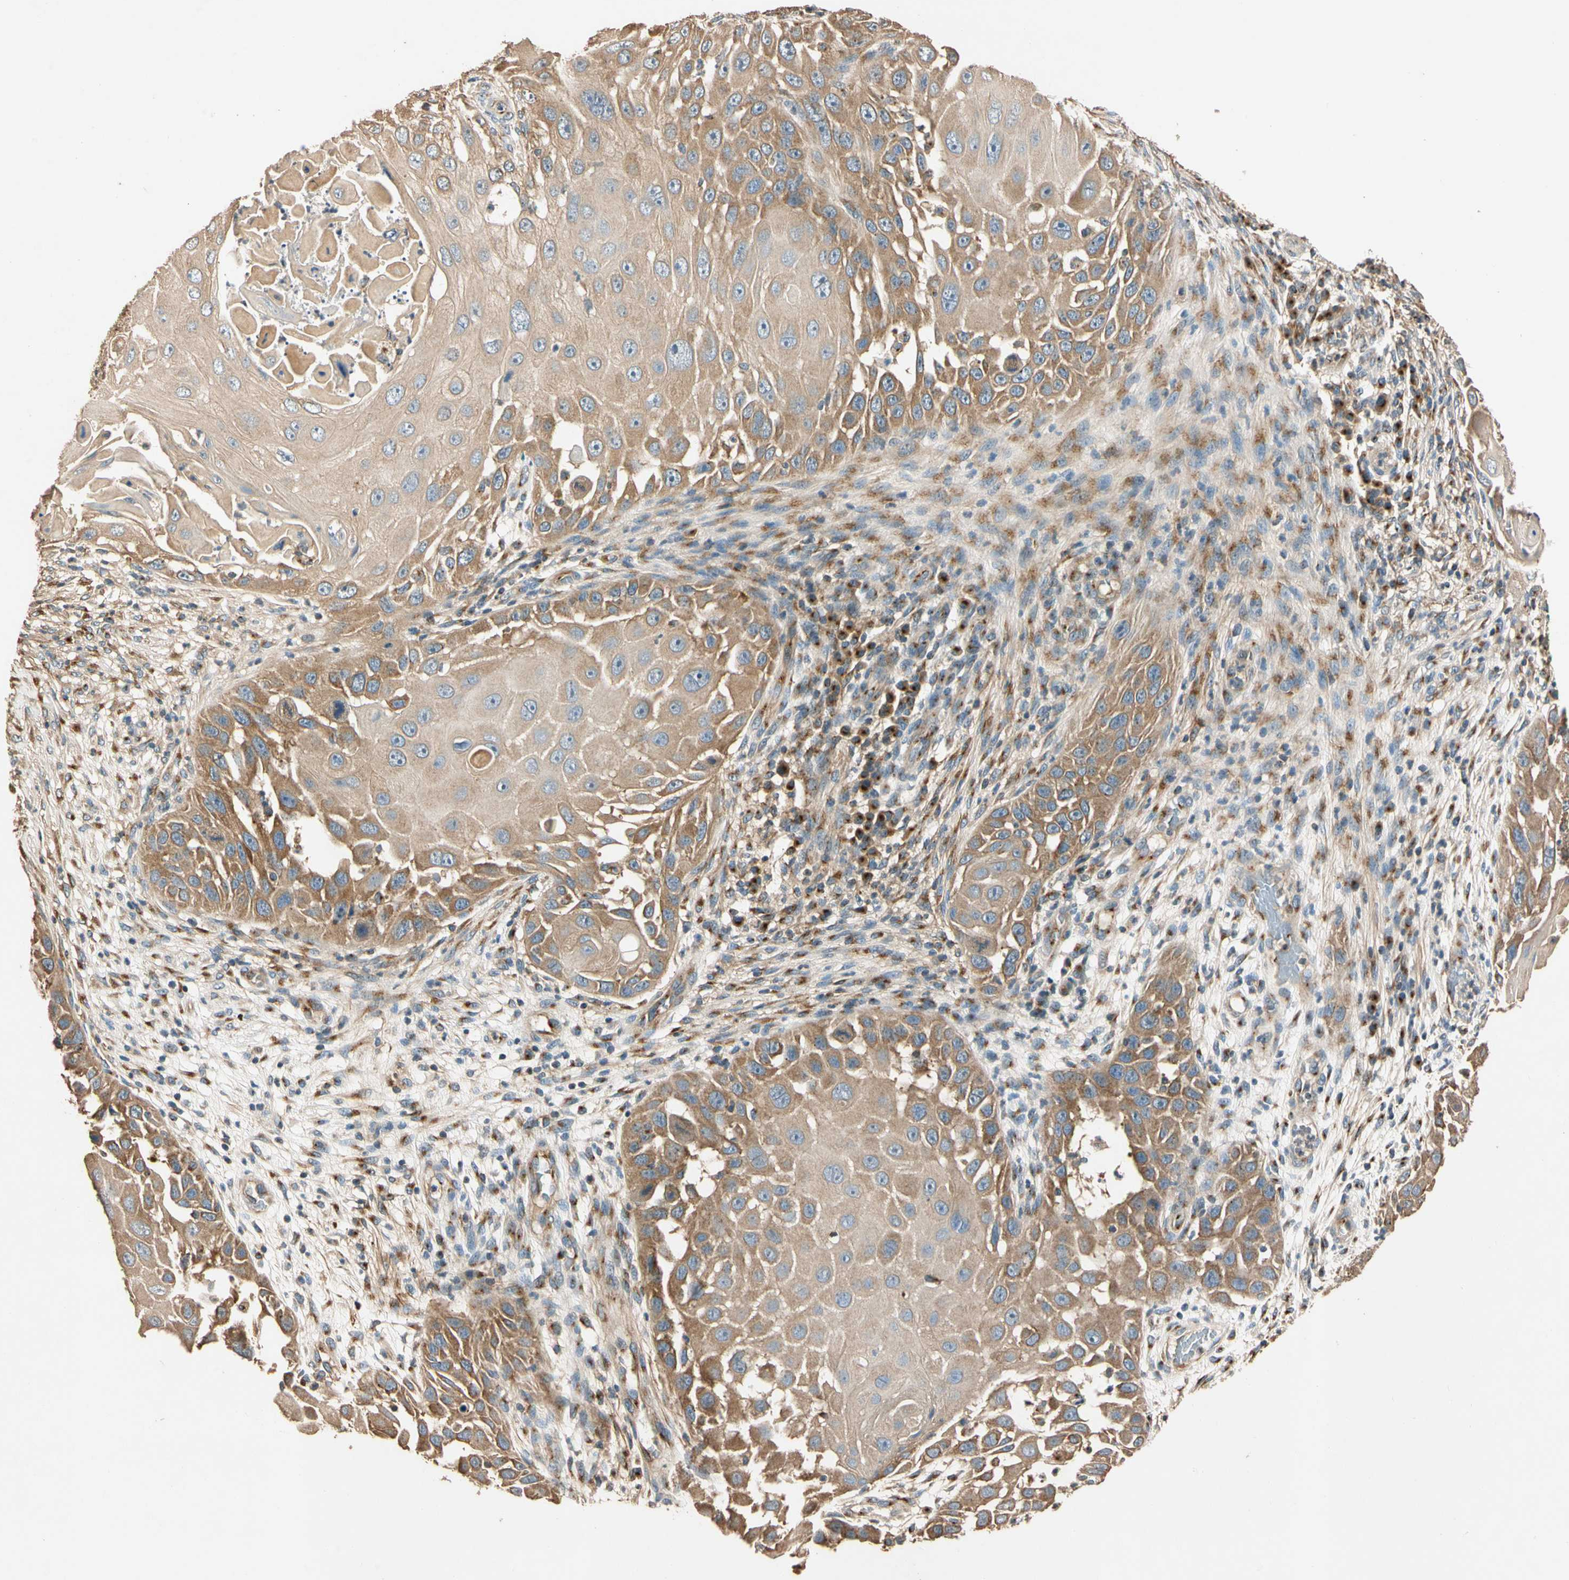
{"staining": {"intensity": "moderate", "quantity": ">75%", "location": "cytoplasmic/membranous"}, "tissue": "skin cancer", "cell_type": "Tumor cells", "image_type": "cancer", "snomed": [{"axis": "morphology", "description": "Squamous cell carcinoma, NOS"}, {"axis": "topography", "description": "Skin"}], "caption": "Immunohistochemical staining of human skin cancer exhibits moderate cytoplasmic/membranous protein staining in approximately >75% of tumor cells.", "gene": "AKAP9", "patient": {"sex": "female", "age": 44}}